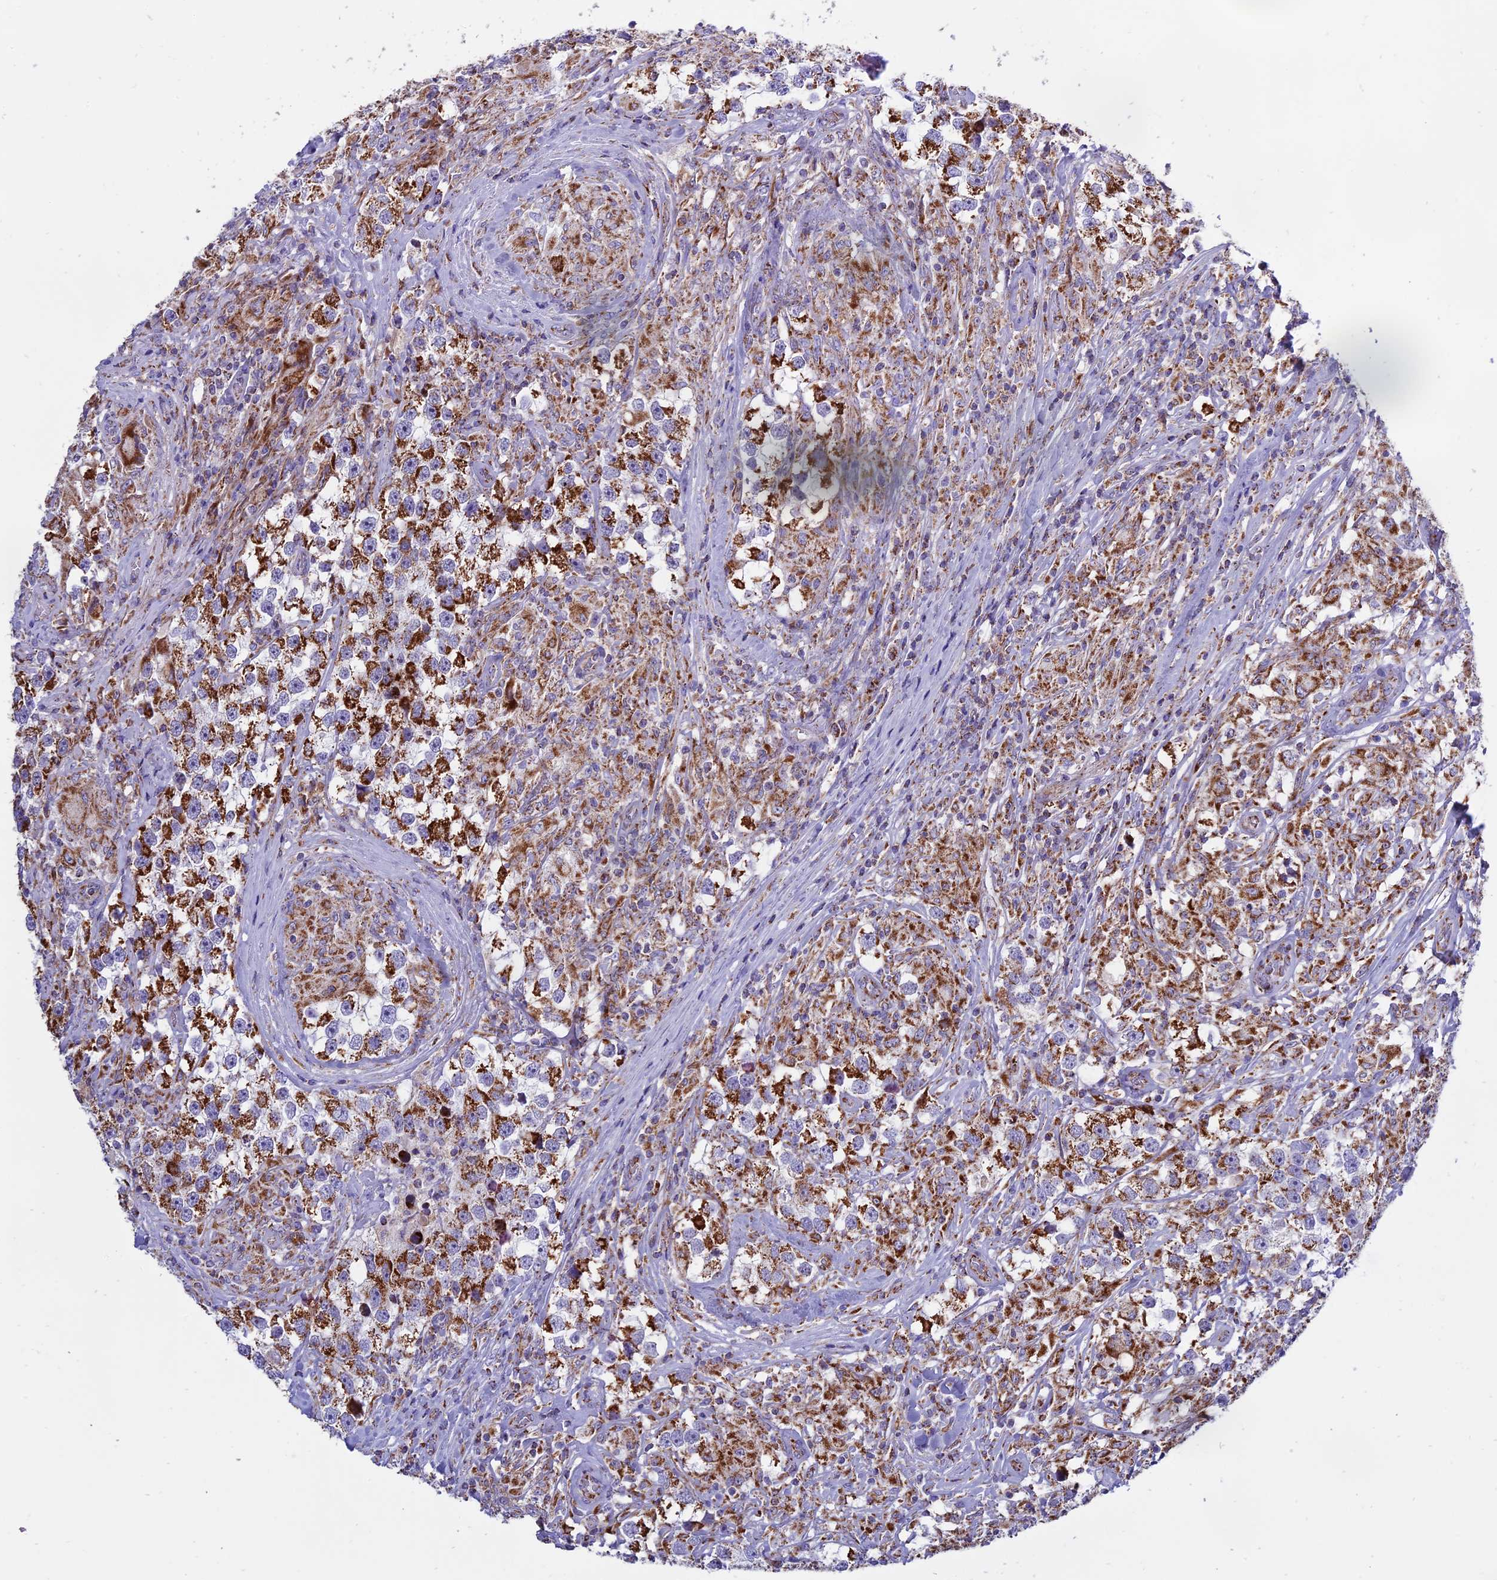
{"staining": {"intensity": "strong", "quantity": ">75%", "location": "cytoplasmic/membranous"}, "tissue": "testis cancer", "cell_type": "Tumor cells", "image_type": "cancer", "snomed": [{"axis": "morphology", "description": "Seminoma, NOS"}, {"axis": "topography", "description": "Testis"}], "caption": "Testis cancer stained with a brown dye shows strong cytoplasmic/membranous positive positivity in approximately >75% of tumor cells.", "gene": "MRPS34", "patient": {"sex": "male", "age": 46}}